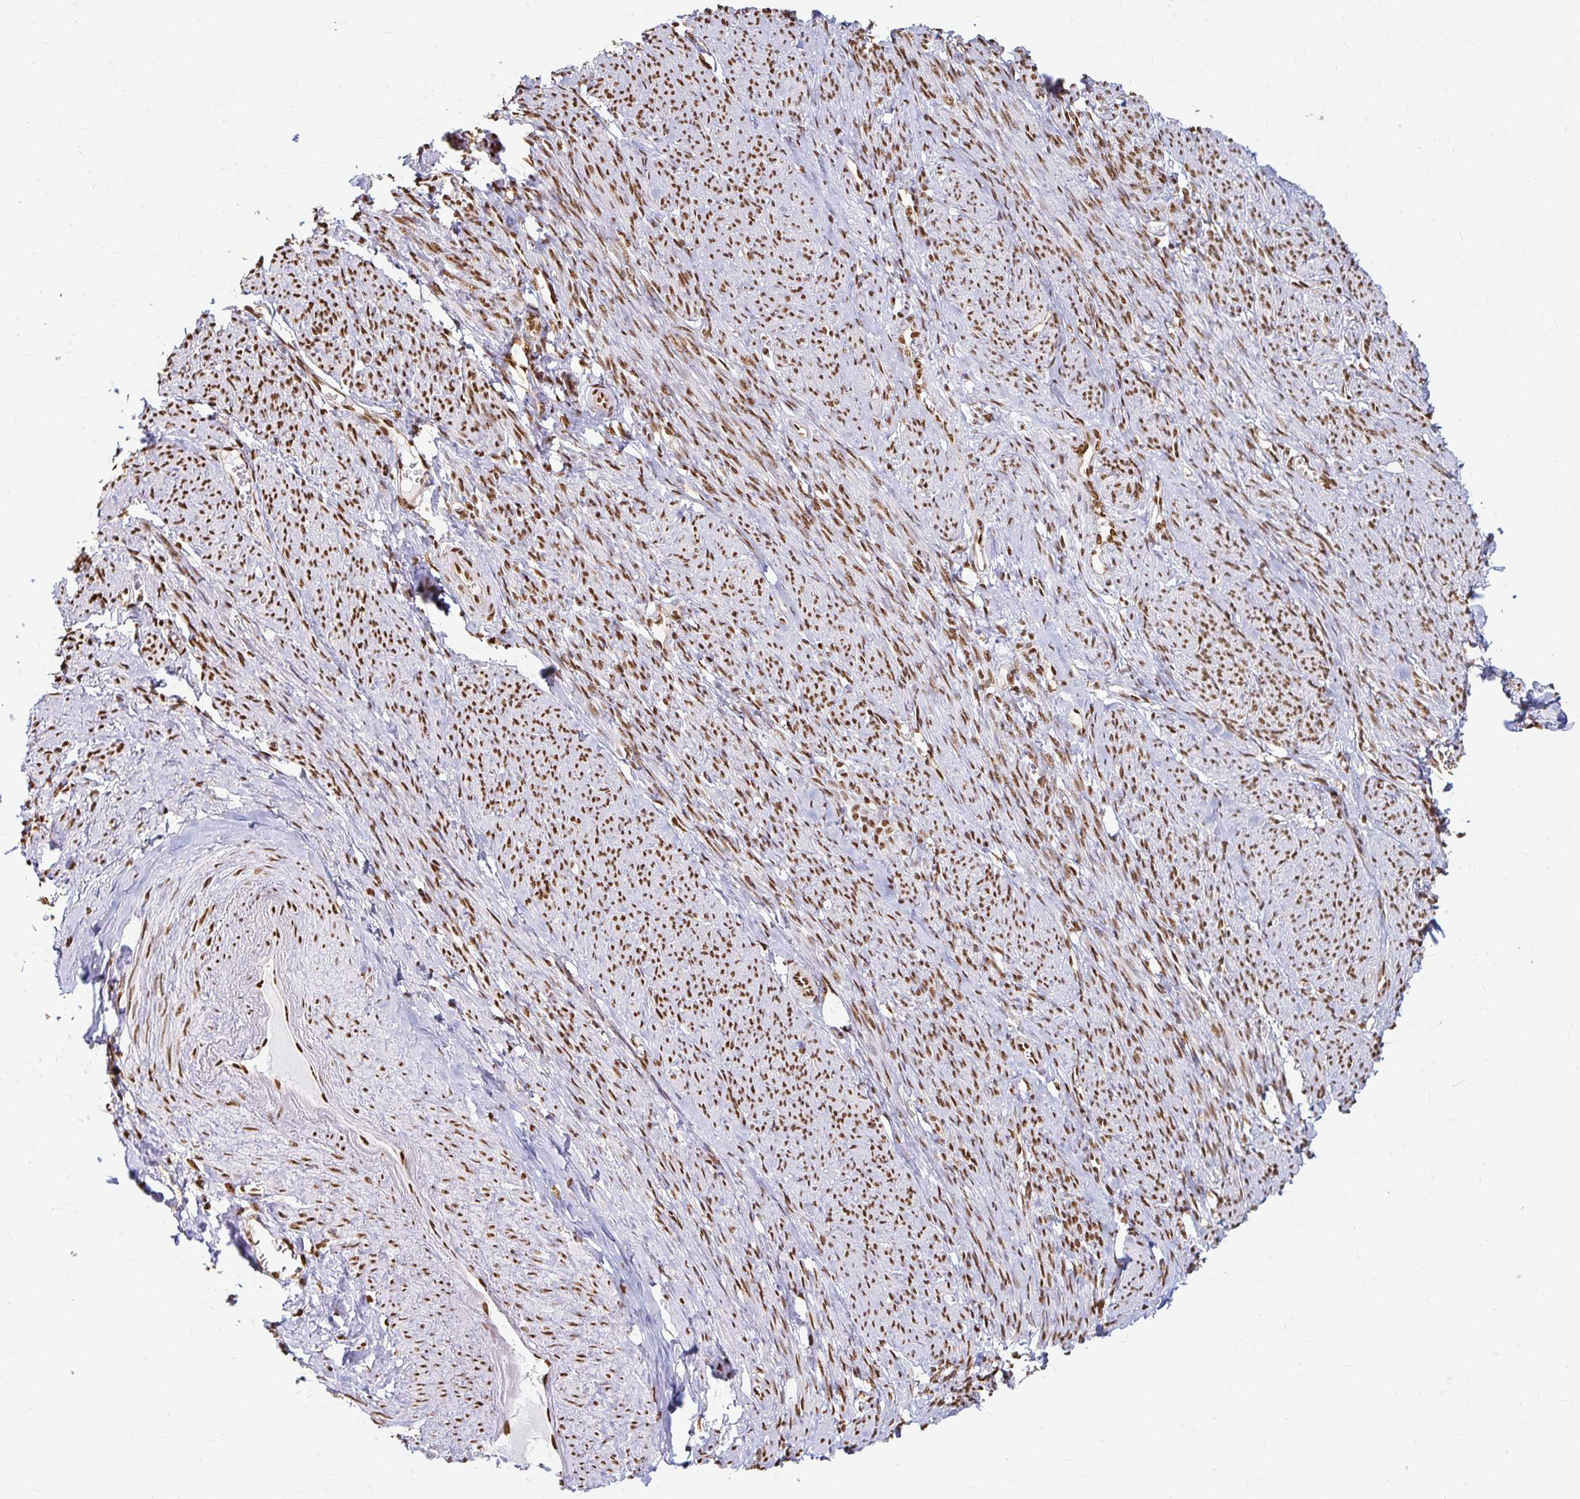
{"staining": {"intensity": "strong", "quantity": ">75%", "location": "nuclear"}, "tissue": "smooth muscle", "cell_type": "Smooth muscle cells", "image_type": "normal", "snomed": [{"axis": "morphology", "description": "Normal tissue, NOS"}, {"axis": "topography", "description": "Smooth muscle"}], "caption": "Smooth muscle cells exhibit high levels of strong nuclear positivity in about >75% of cells in normal smooth muscle. (brown staining indicates protein expression, while blue staining denotes nuclei).", "gene": "HNRNPU", "patient": {"sex": "female", "age": 65}}